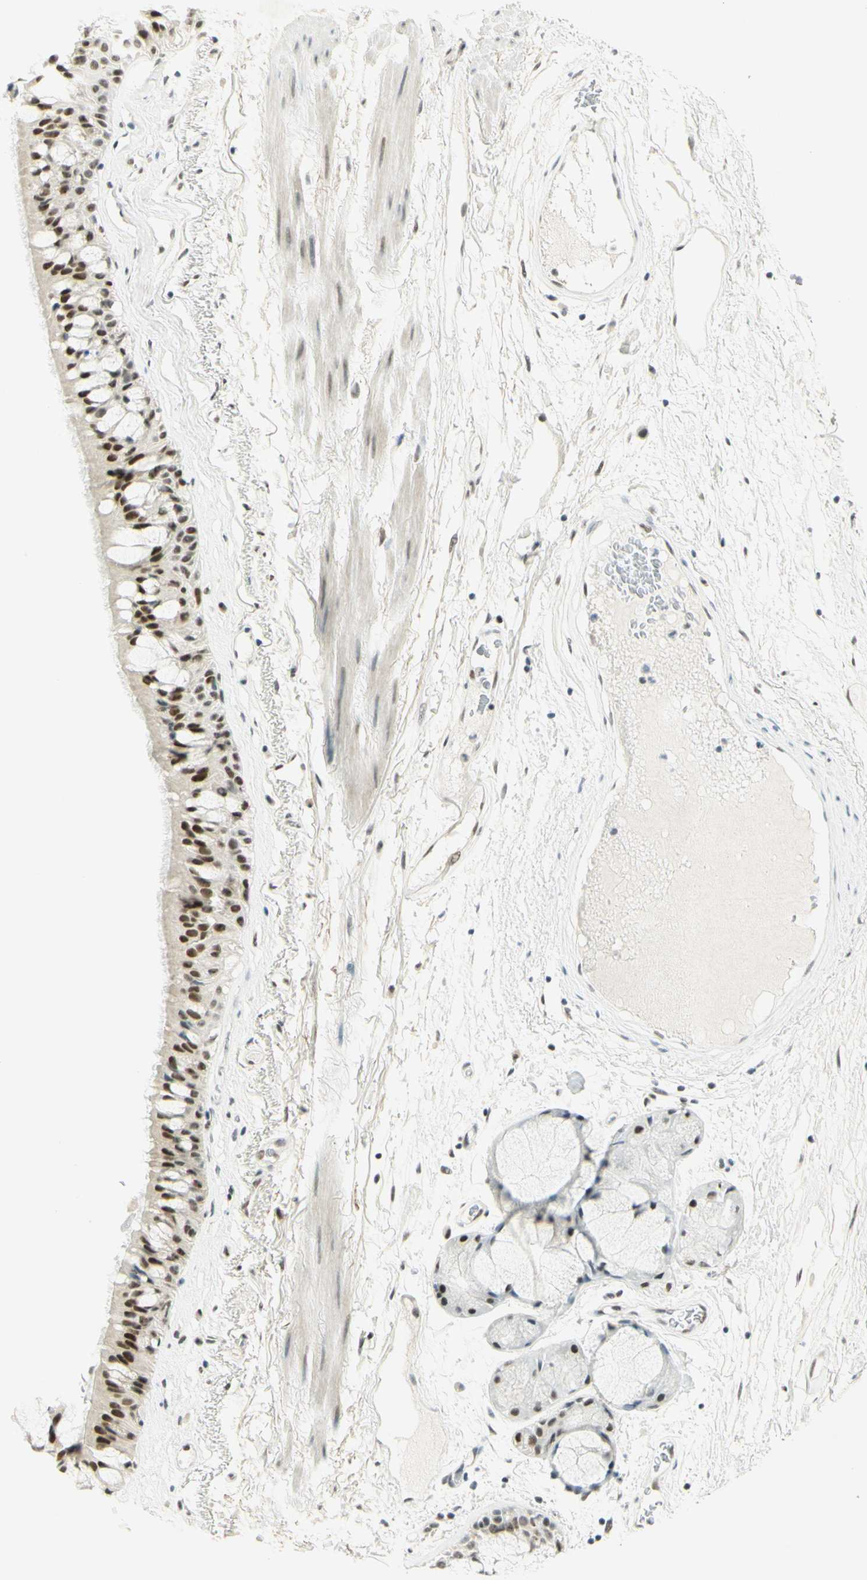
{"staining": {"intensity": "moderate", "quantity": ">75%", "location": "cytoplasmic/membranous"}, "tissue": "bronchus", "cell_type": "Respiratory epithelial cells", "image_type": "normal", "snomed": [{"axis": "morphology", "description": "Normal tissue, NOS"}, {"axis": "topography", "description": "Bronchus"}], "caption": "Protein analysis of normal bronchus shows moderate cytoplasmic/membranous expression in approximately >75% of respiratory epithelial cells.", "gene": "PMS2", "patient": {"sex": "male", "age": 66}}